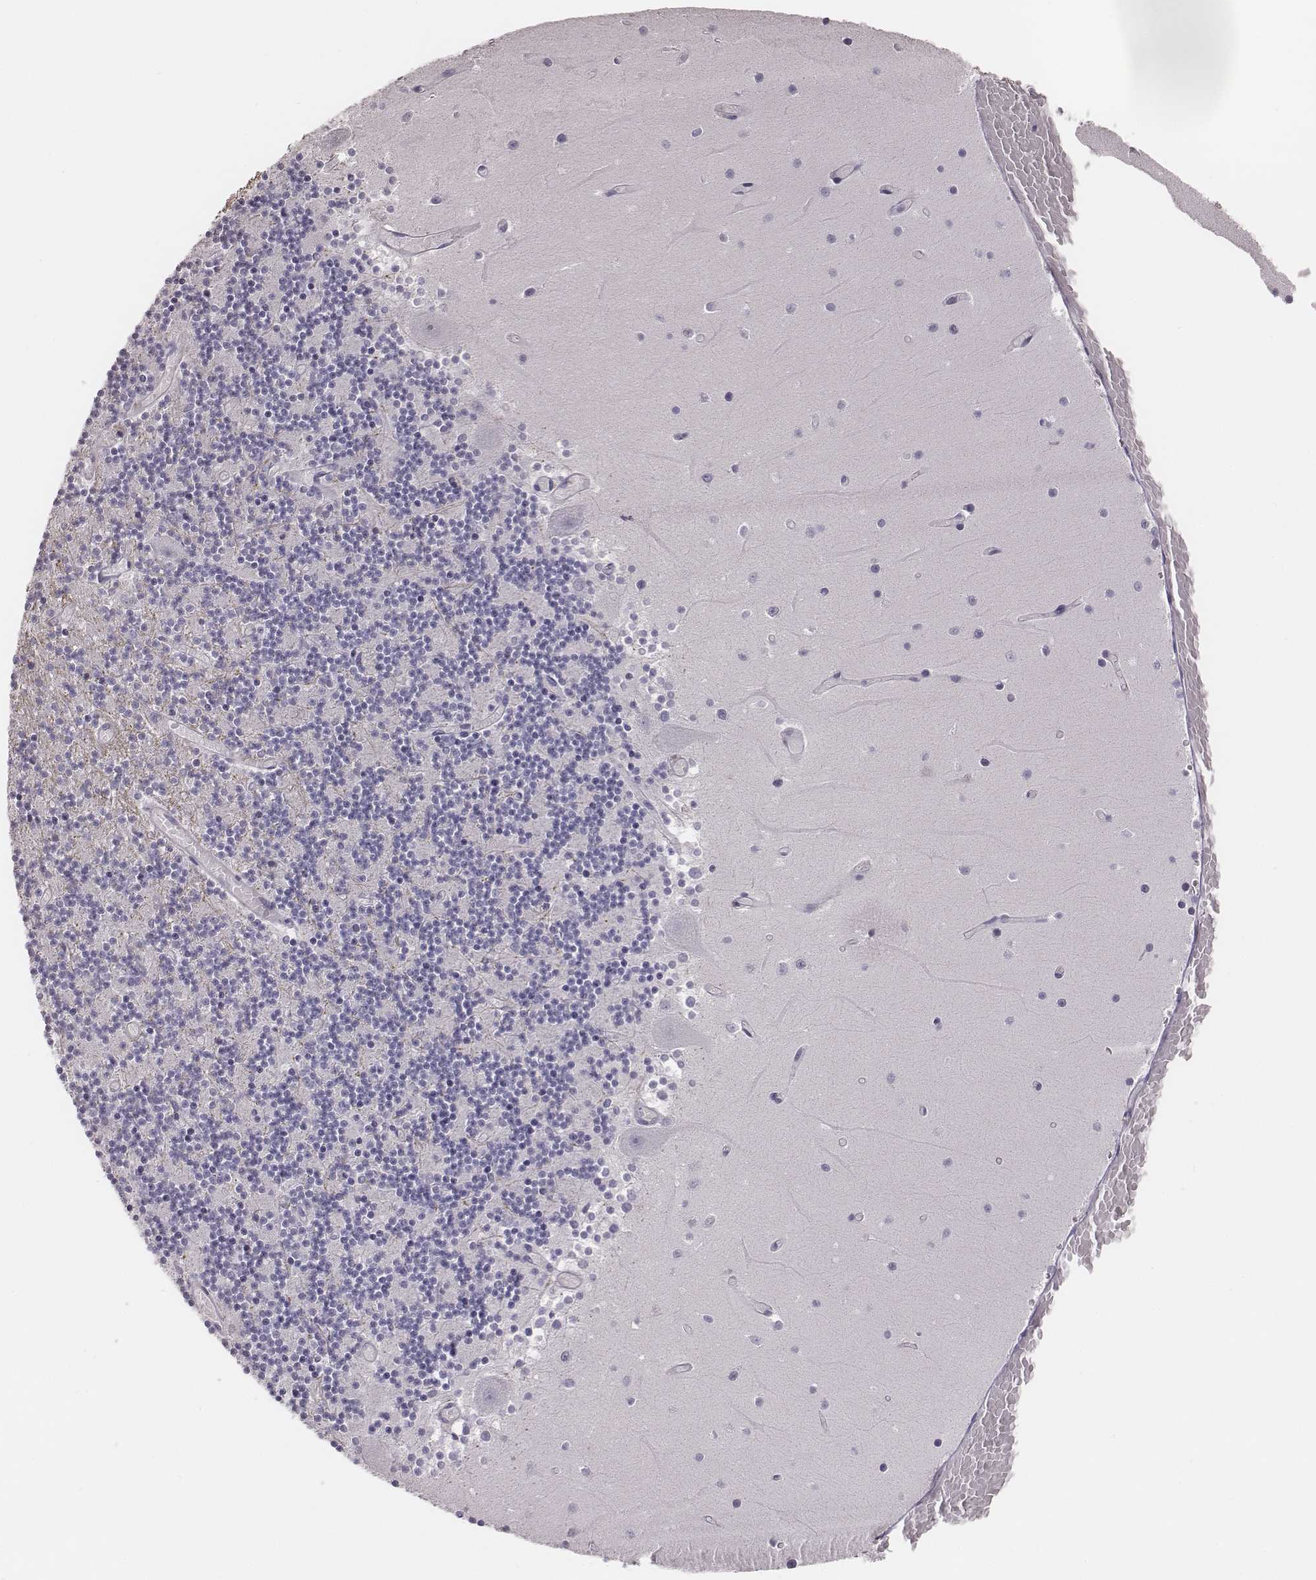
{"staining": {"intensity": "negative", "quantity": "none", "location": "none"}, "tissue": "cerebellum", "cell_type": "Cells in granular layer", "image_type": "normal", "snomed": [{"axis": "morphology", "description": "Normal tissue, NOS"}, {"axis": "topography", "description": "Cerebellum"}], "caption": "Immunohistochemistry image of normal cerebellum: cerebellum stained with DAB (3,3'-diaminobenzidine) shows no significant protein positivity in cells in granular layer.", "gene": "PBK", "patient": {"sex": "female", "age": 28}}